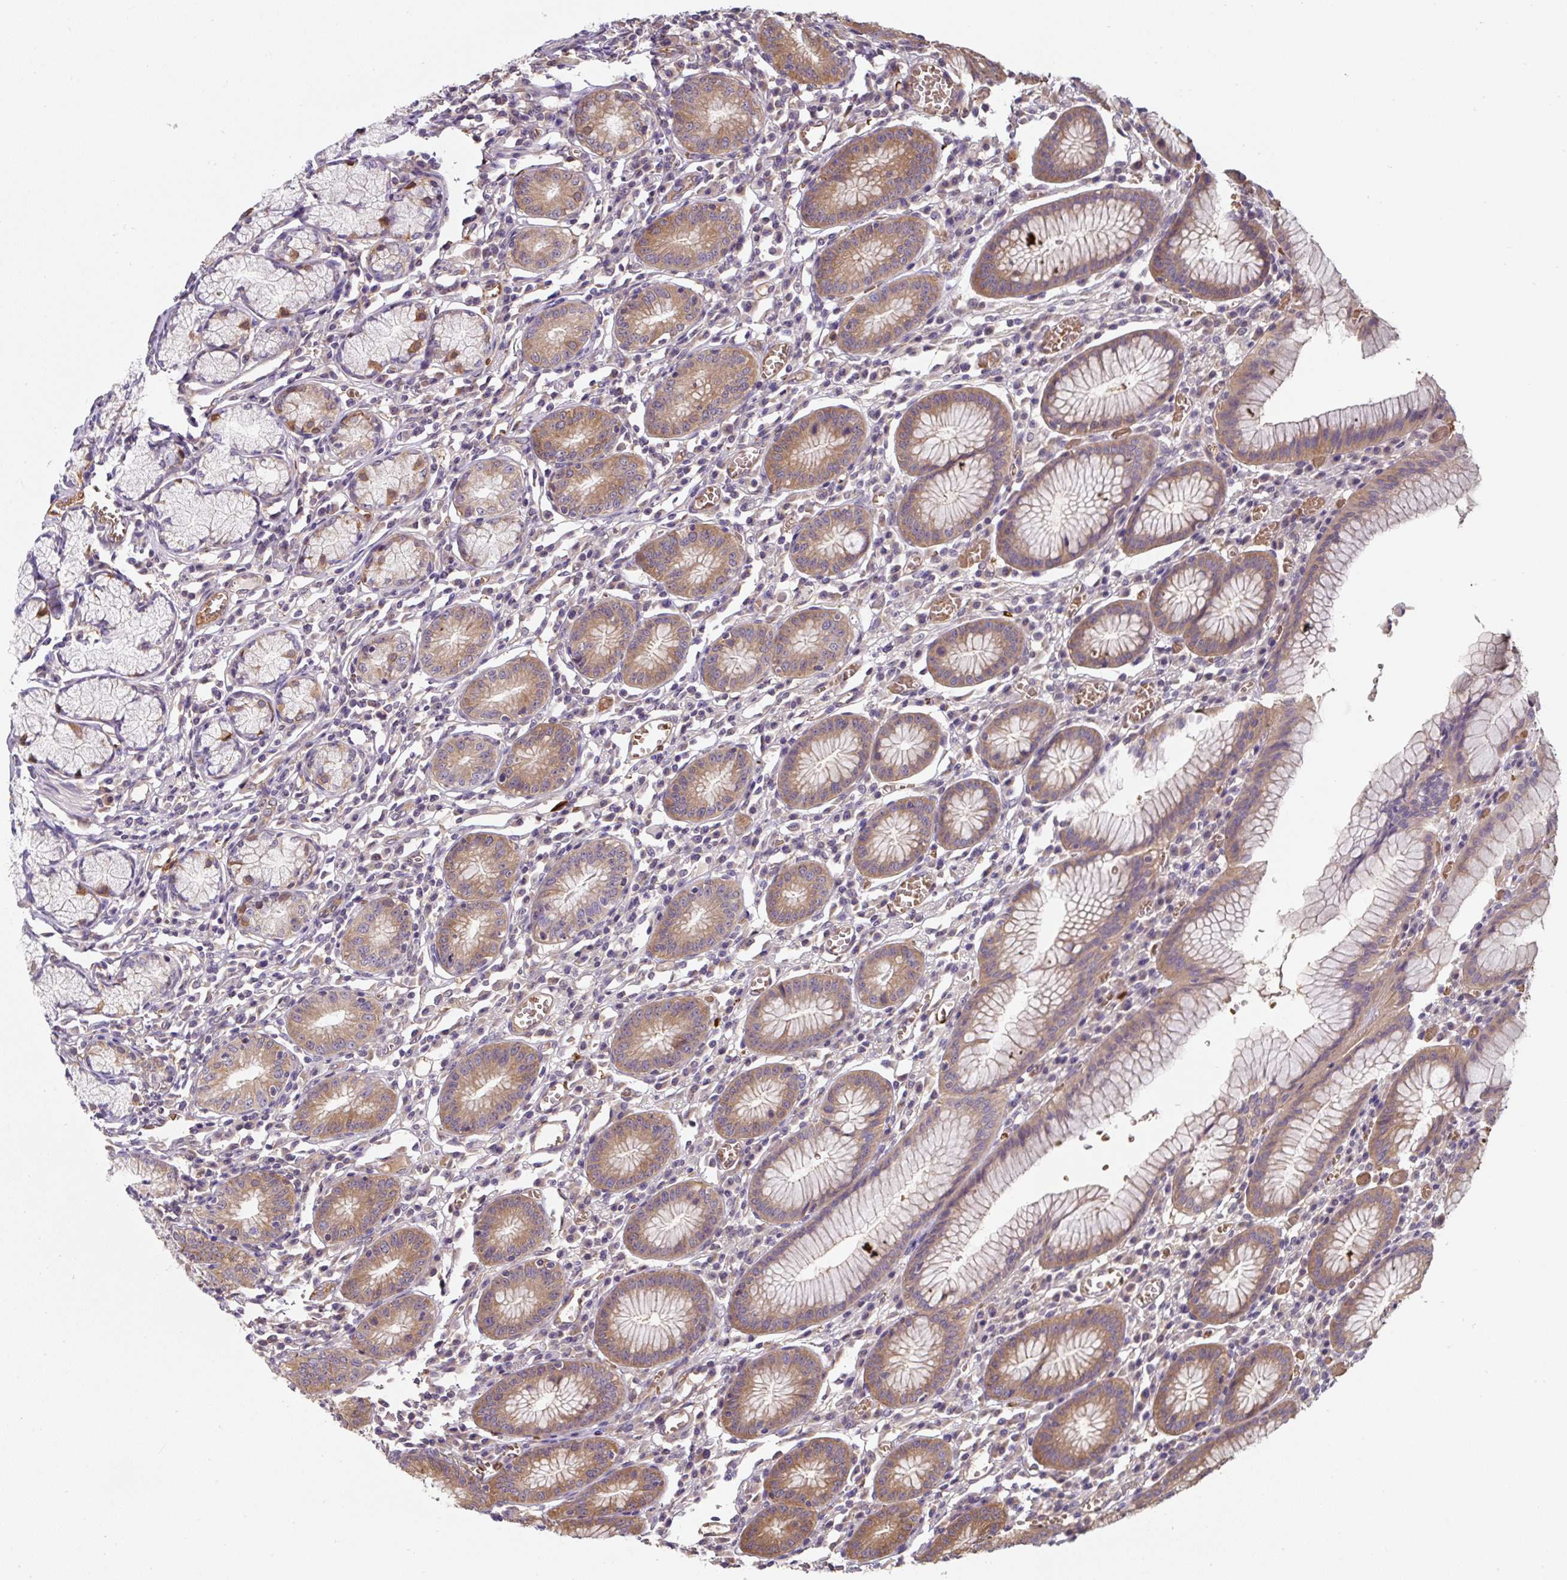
{"staining": {"intensity": "strong", "quantity": "25%-75%", "location": "cytoplasmic/membranous"}, "tissue": "stomach", "cell_type": "Glandular cells", "image_type": "normal", "snomed": [{"axis": "morphology", "description": "Normal tissue, NOS"}, {"axis": "topography", "description": "Stomach"}], "caption": "Brown immunohistochemical staining in normal human stomach shows strong cytoplasmic/membranous staining in approximately 25%-75% of glandular cells.", "gene": "ST13", "patient": {"sex": "male", "age": 55}}